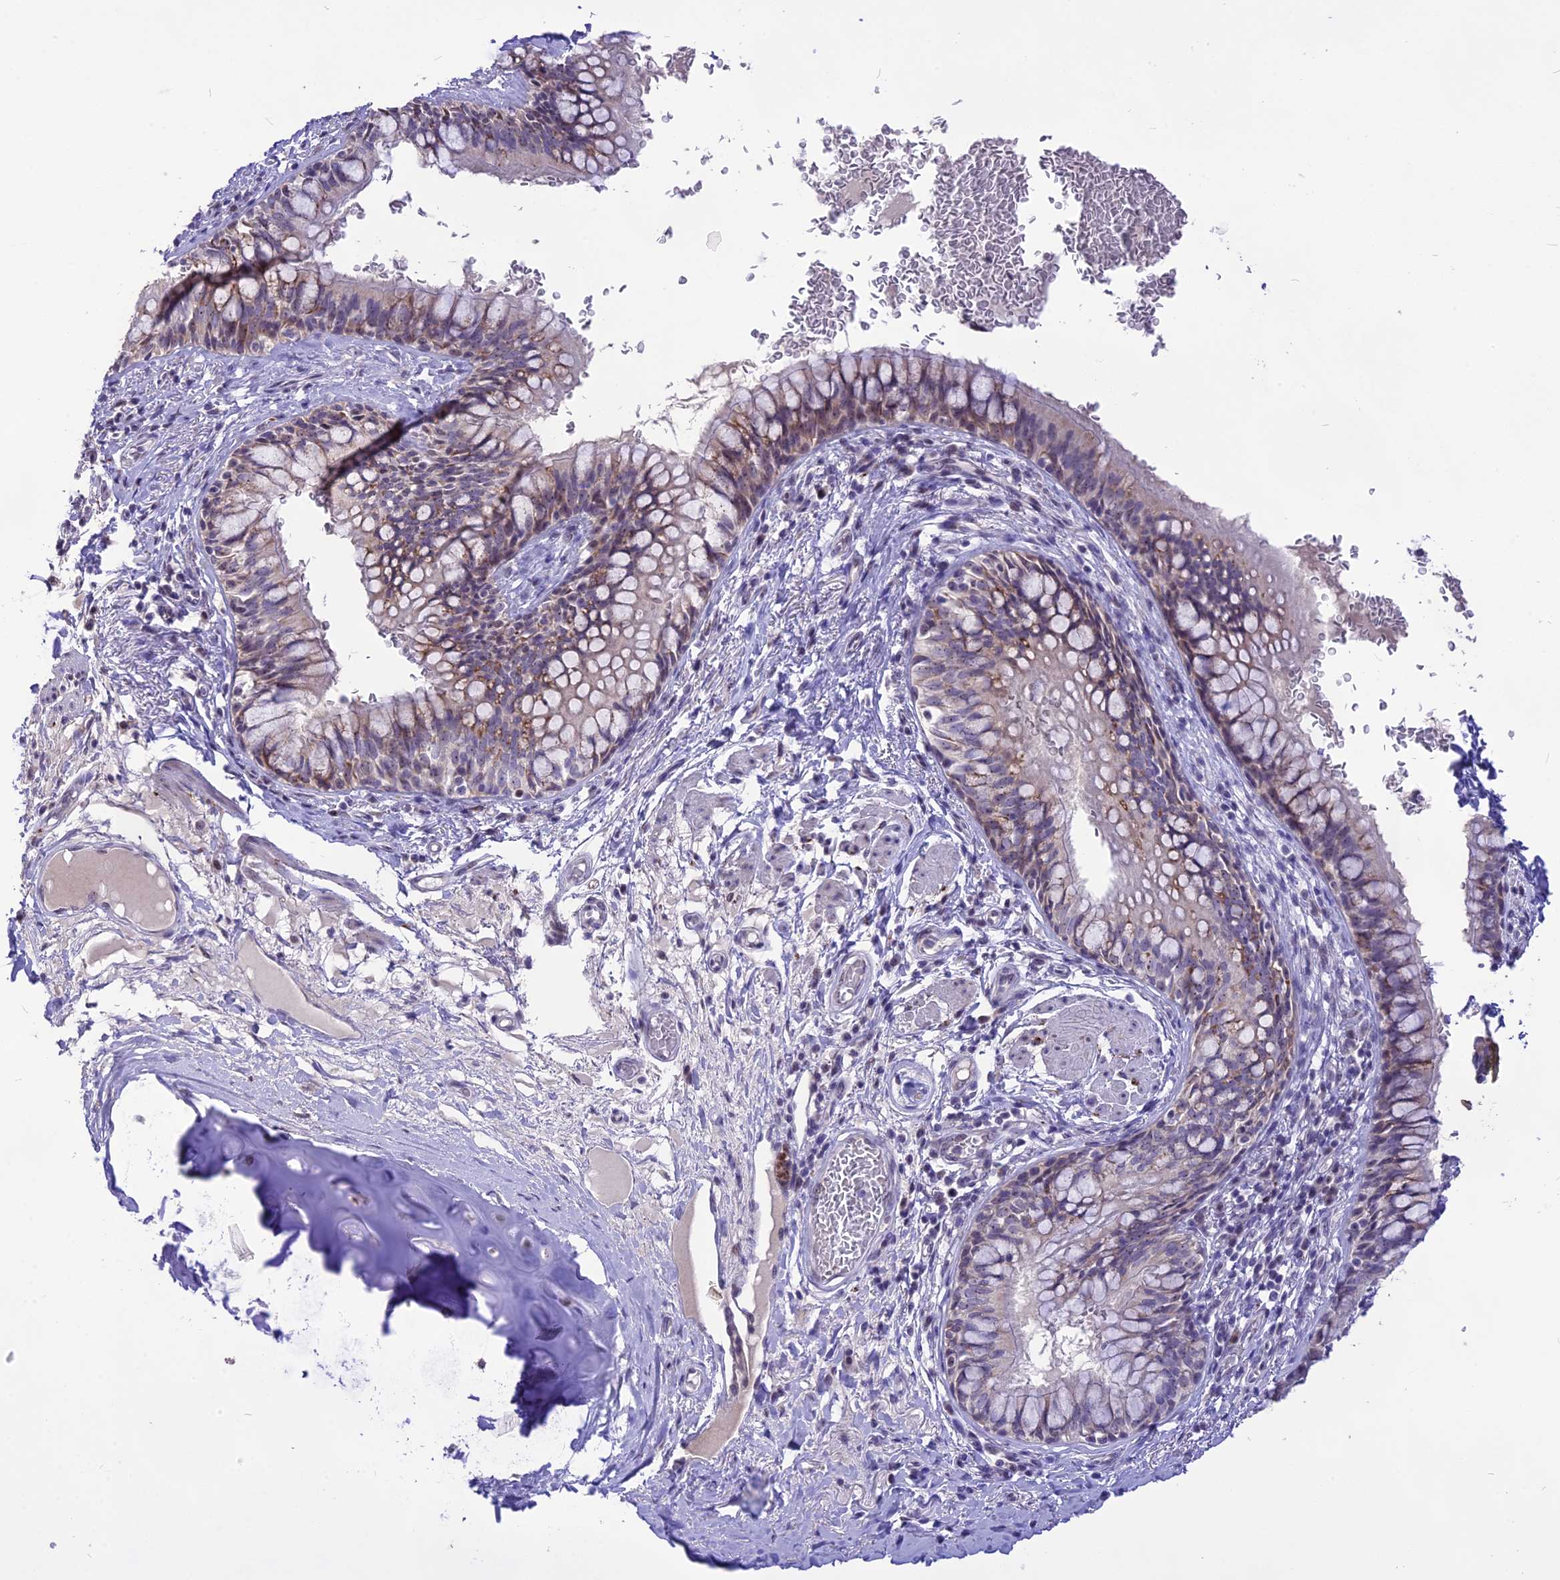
{"staining": {"intensity": "weak", "quantity": "25%-75%", "location": "cytoplasmic/membranous"}, "tissue": "bronchus", "cell_type": "Respiratory epithelial cells", "image_type": "normal", "snomed": [{"axis": "morphology", "description": "Normal tissue, NOS"}, {"axis": "topography", "description": "Cartilage tissue"}, {"axis": "topography", "description": "Bronchus"}], "caption": "A brown stain highlights weak cytoplasmic/membranous positivity of a protein in respiratory epithelial cells of benign bronchus.", "gene": "CMSS1", "patient": {"sex": "female", "age": 36}}